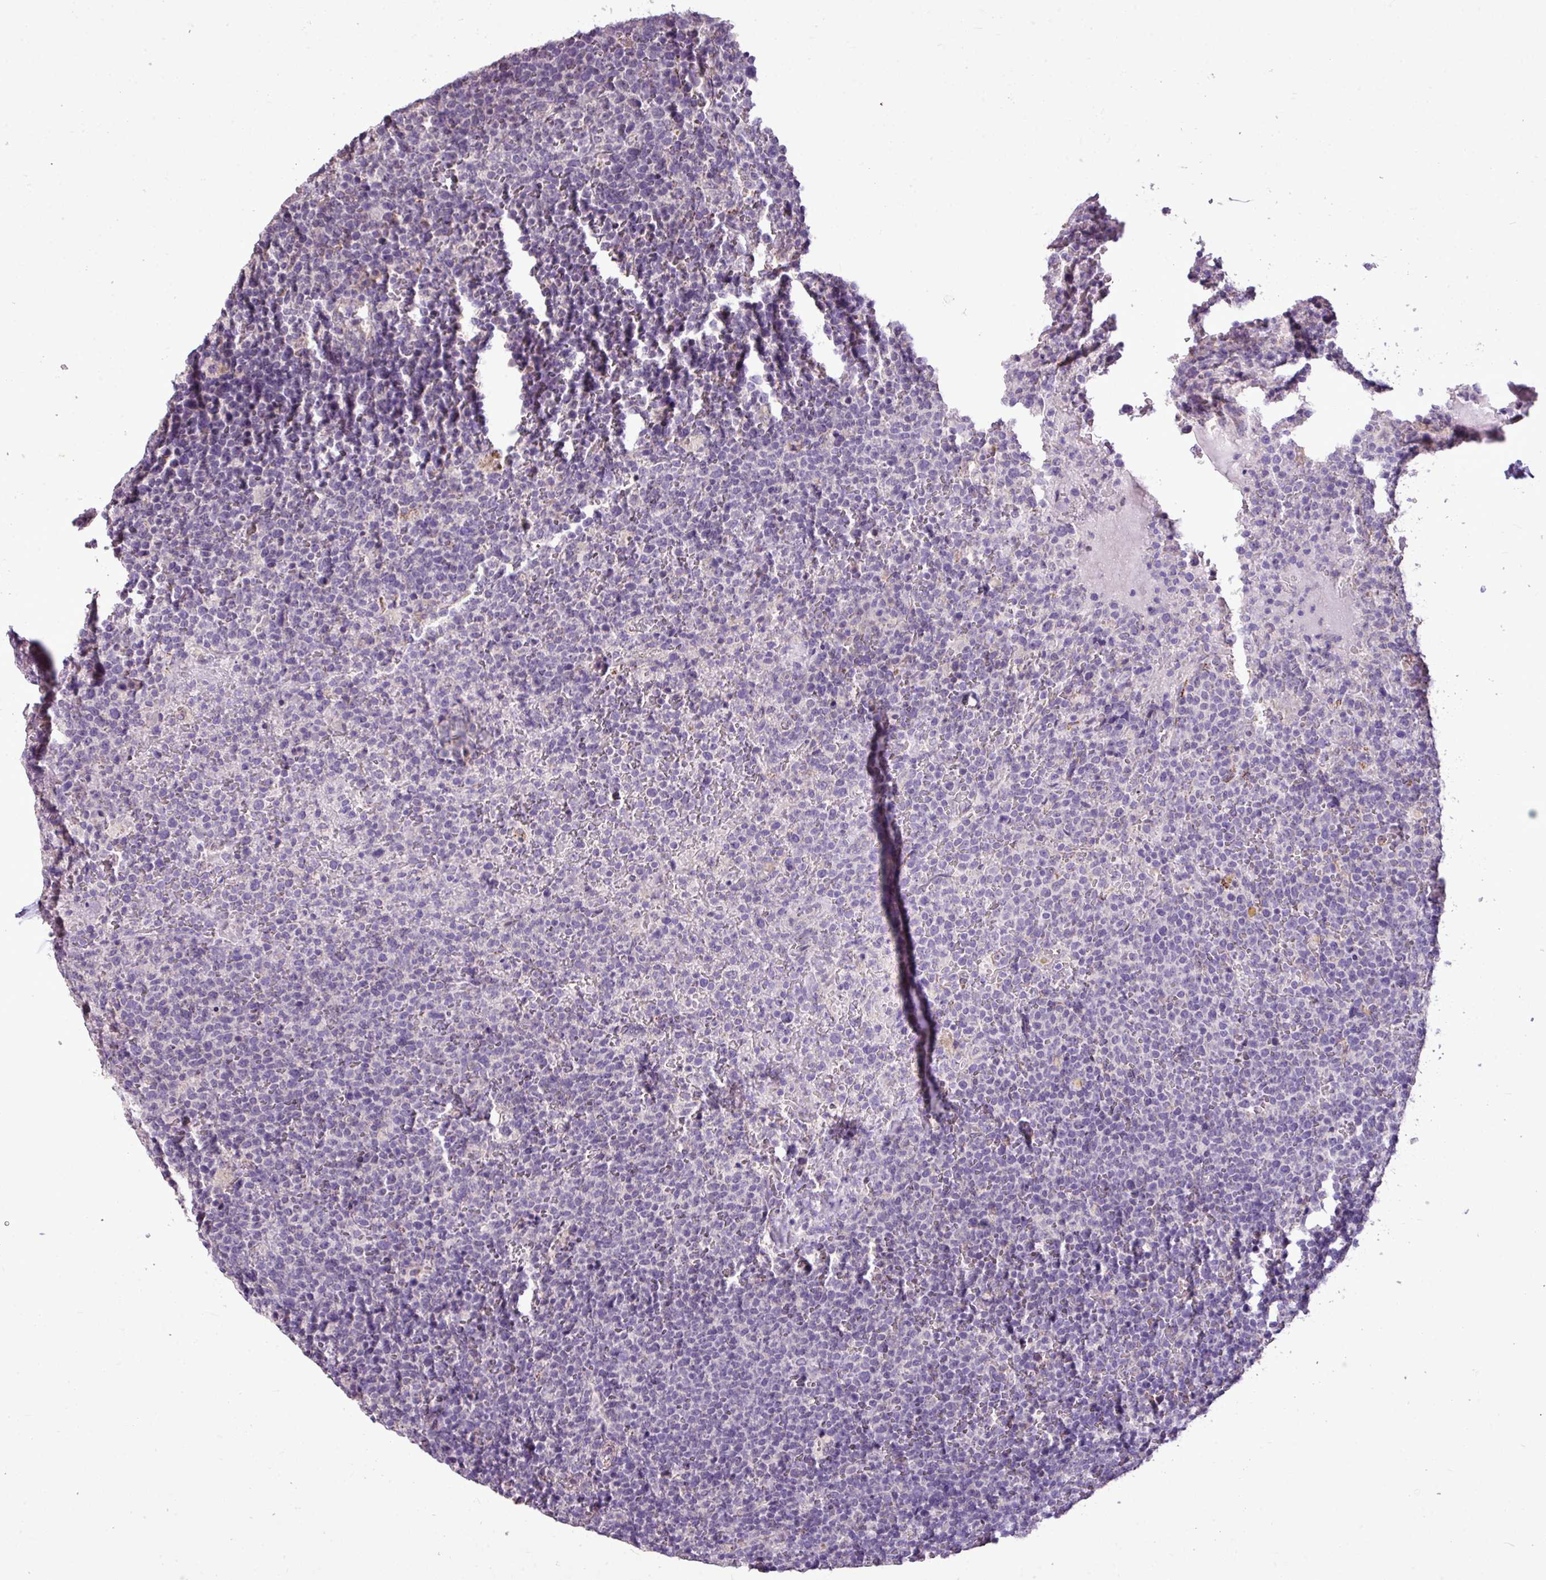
{"staining": {"intensity": "negative", "quantity": "none", "location": "none"}, "tissue": "lymphoma", "cell_type": "Tumor cells", "image_type": "cancer", "snomed": [{"axis": "morphology", "description": "Malignant lymphoma, non-Hodgkin's type, High grade"}, {"axis": "topography", "description": "Lymph node"}], "caption": "Immunohistochemistry photomicrograph of neoplastic tissue: lymphoma stained with DAB (3,3'-diaminobenzidine) shows no significant protein staining in tumor cells.", "gene": "ALDH2", "patient": {"sex": "male", "age": 61}}